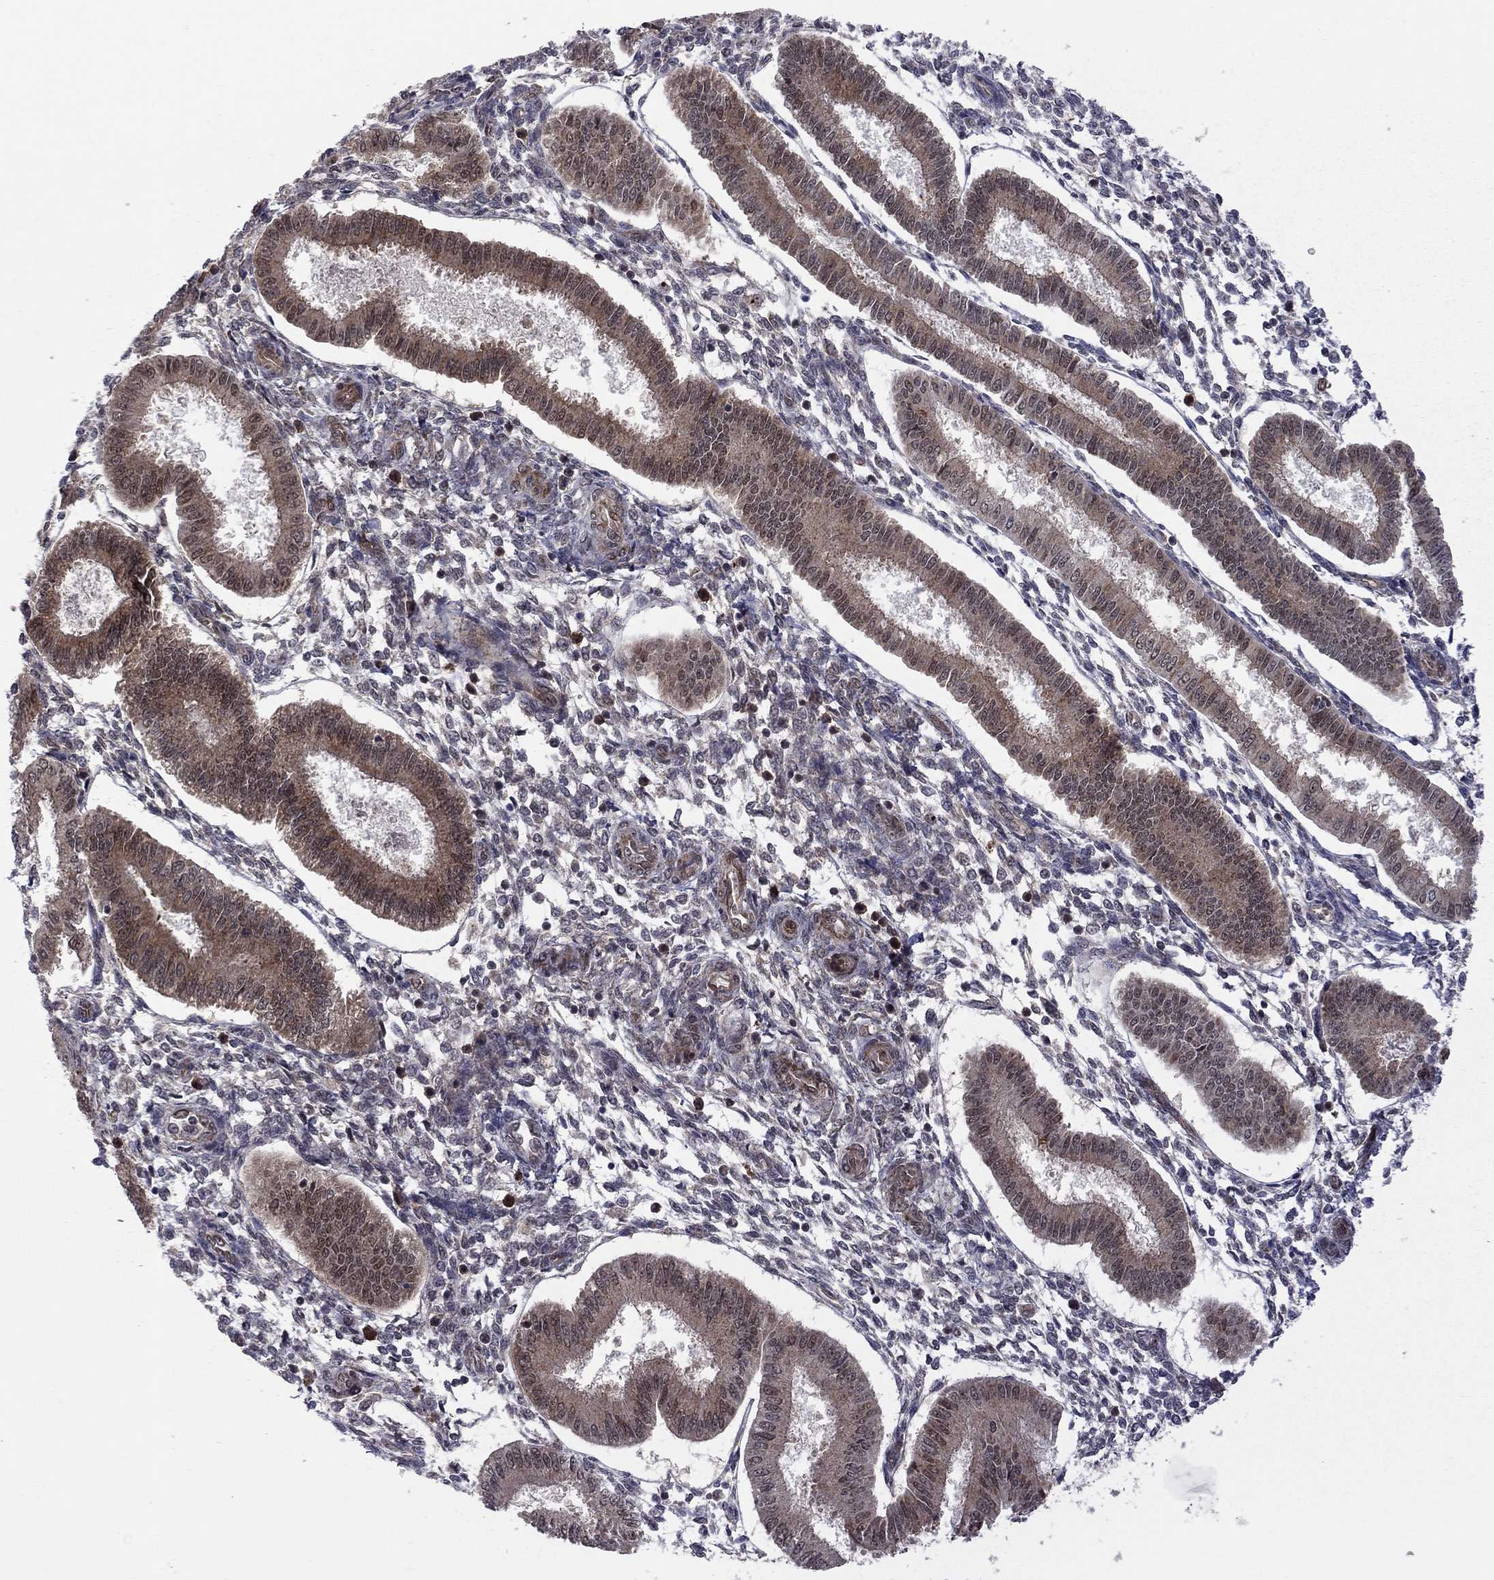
{"staining": {"intensity": "negative", "quantity": "none", "location": "none"}, "tissue": "endometrium", "cell_type": "Cells in endometrial stroma", "image_type": "normal", "snomed": [{"axis": "morphology", "description": "Normal tissue, NOS"}, {"axis": "topography", "description": "Endometrium"}], "caption": "Protein analysis of unremarkable endometrium displays no significant positivity in cells in endometrial stroma. (Brightfield microscopy of DAB immunohistochemistry (IHC) at high magnification).", "gene": "NAA50", "patient": {"sex": "female", "age": 43}}